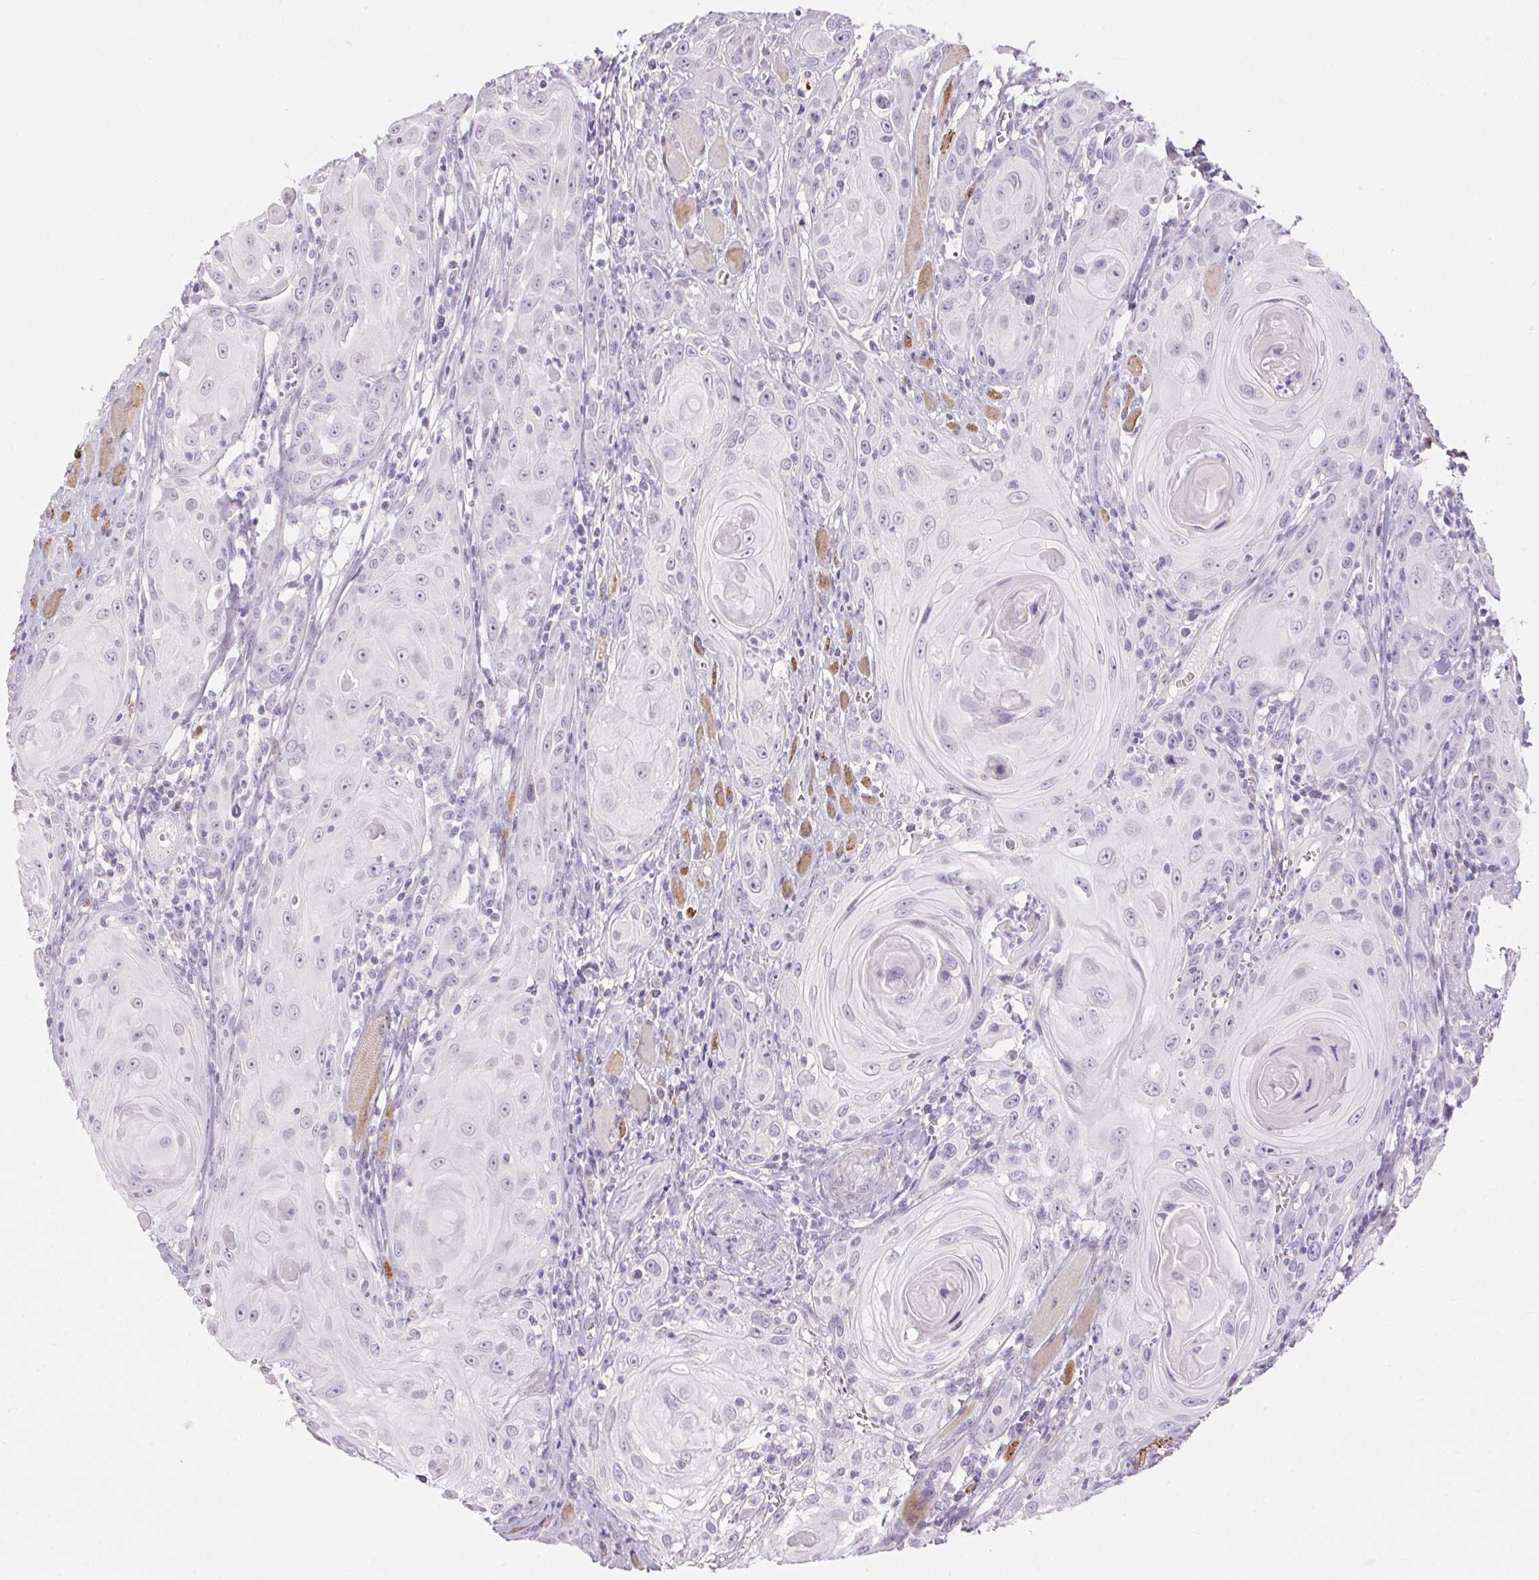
{"staining": {"intensity": "negative", "quantity": "none", "location": "none"}, "tissue": "head and neck cancer", "cell_type": "Tumor cells", "image_type": "cancer", "snomed": [{"axis": "morphology", "description": "Squamous cell carcinoma, NOS"}, {"axis": "topography", "description": "Head-Neck"}], "caption": "Head and neck cancer stained for a protein using IHC displays no staining tumor cells.", "gene": "CADPS", "patient": {"sex": "female", "age": 80}}